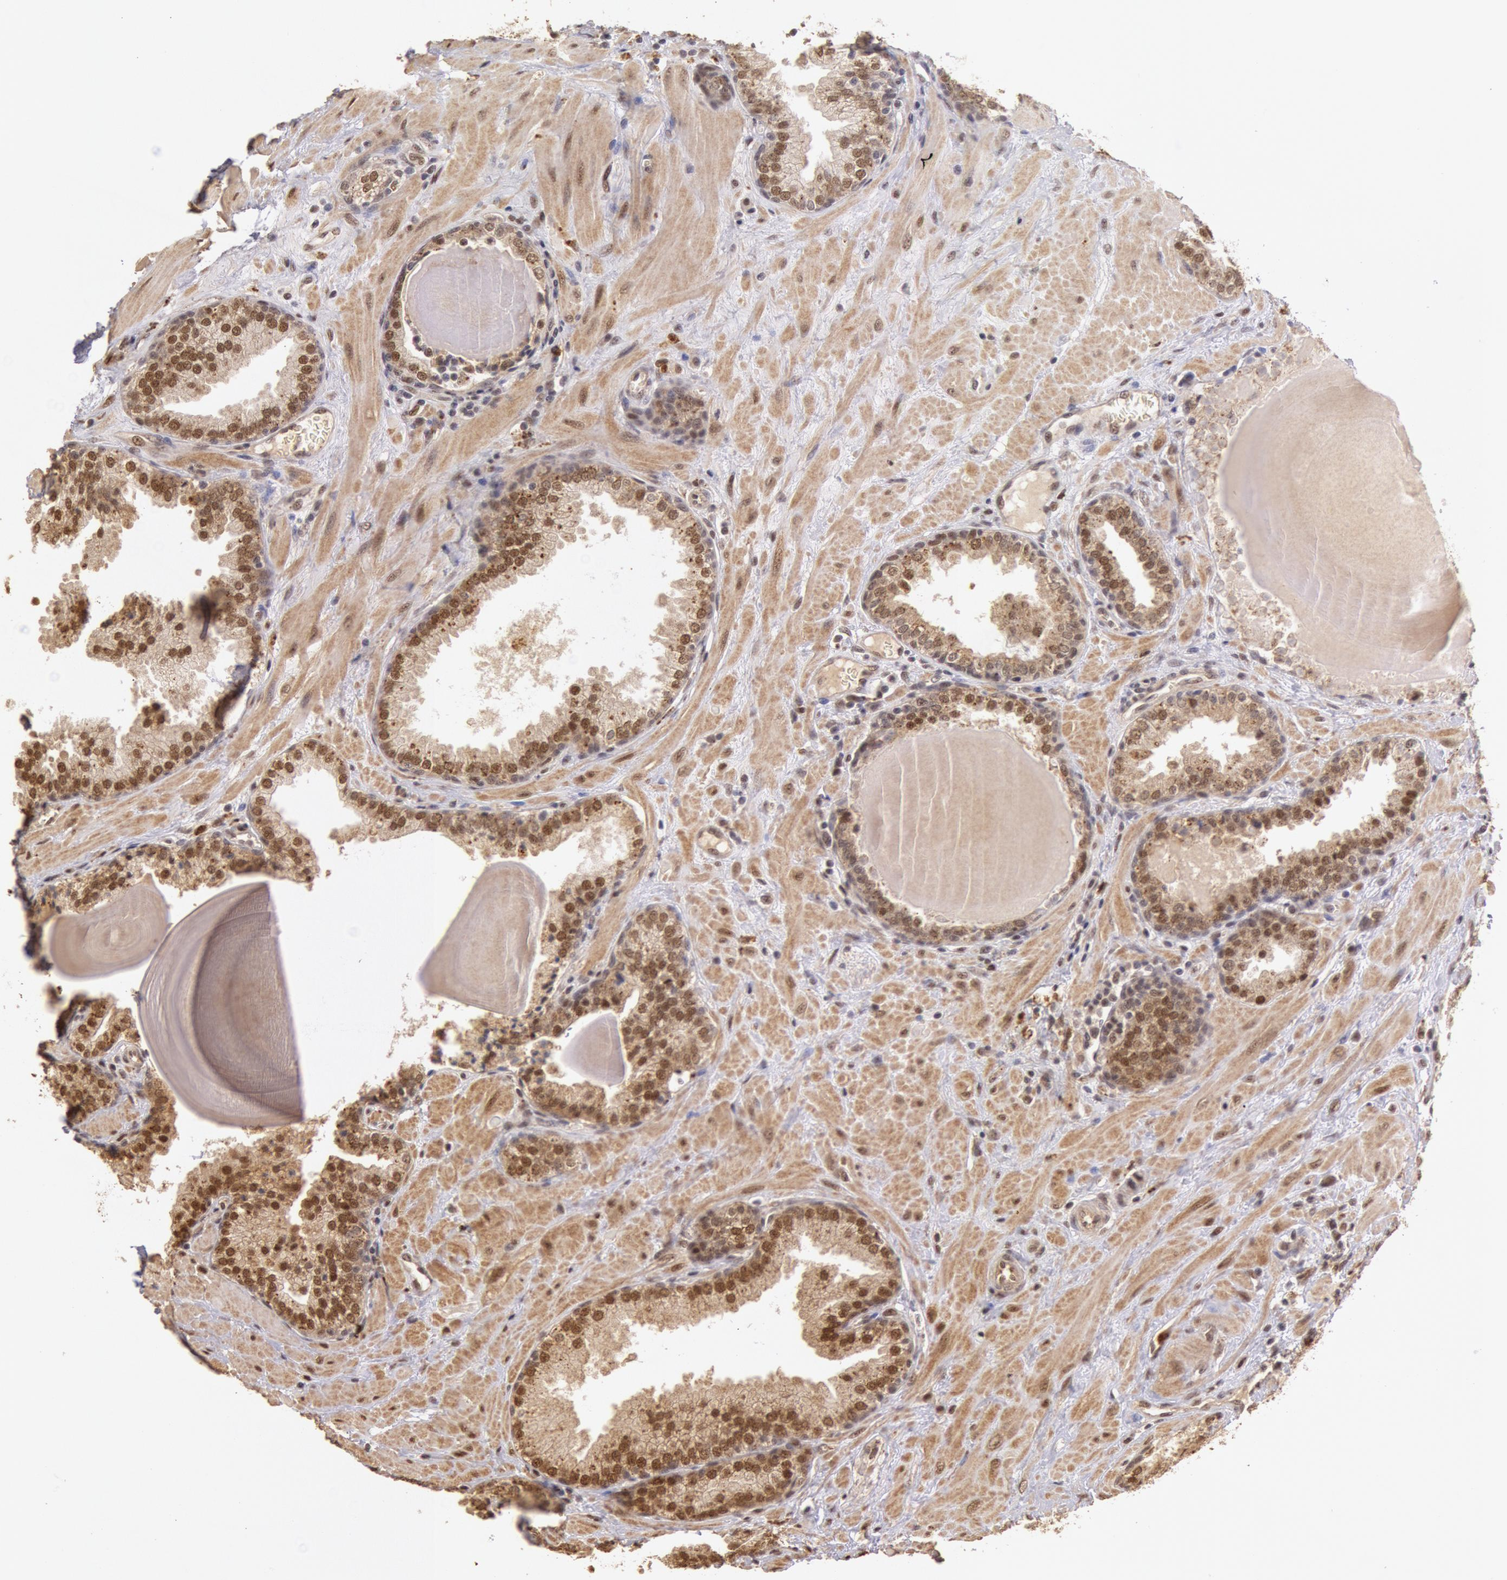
{"staining": {"intensity": "moderate", "quantity": ">75%", "location": "nuclear"}, "tissue": "prostate", "cell_type": "Glandular cells", "image_type": "normal", "snomed": [{"axis": "morphology", "description": "Normal tissue, NOS"}, {"axis": "topography", "description": "Prostate"}], "caption": "The photomicrograph reveals staining of benign prostate, revealing moderate nuclear protein staining (brown color) within glandular cells.", "gene": "LIG4", "patient": {"sex": "male", "age": 51}}